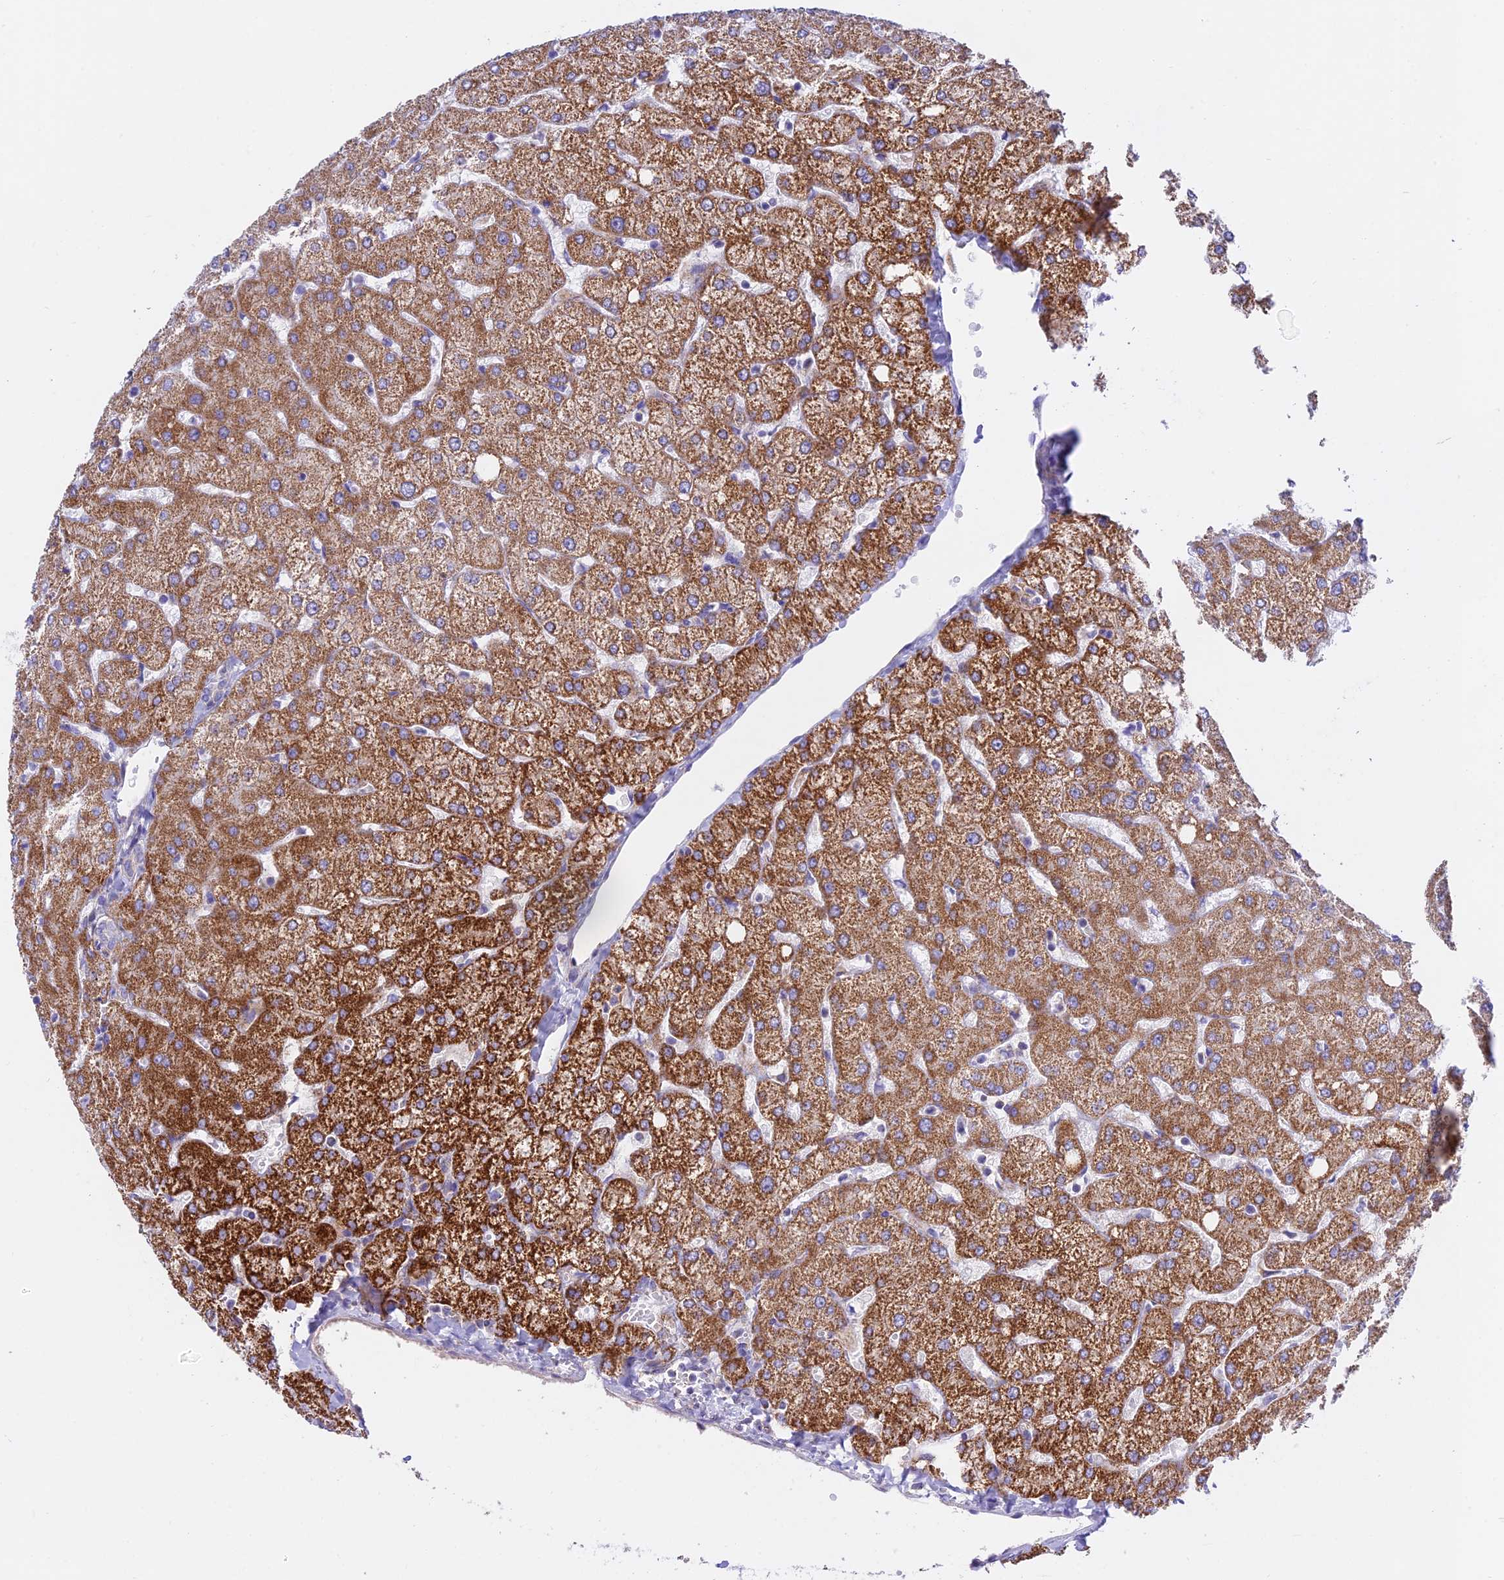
{"staining": {"intensity": "negative", "quantity": "none", "location": "none"}, "tissue": "liver", "cell_type": "Cholangiocytes", "image_type": "normal", "snomed": [{"axis": "morphology", "description": "Normal tissue, NOS"}, {"axis": "topography", "description": "Liver"}], "caption": "This is an immunohistochemistry histopathology image of normal human liver. There is no staining in cholangiocytes.", "gene": "HSDL2", "patient": {"sex": "female", "age": 54}}